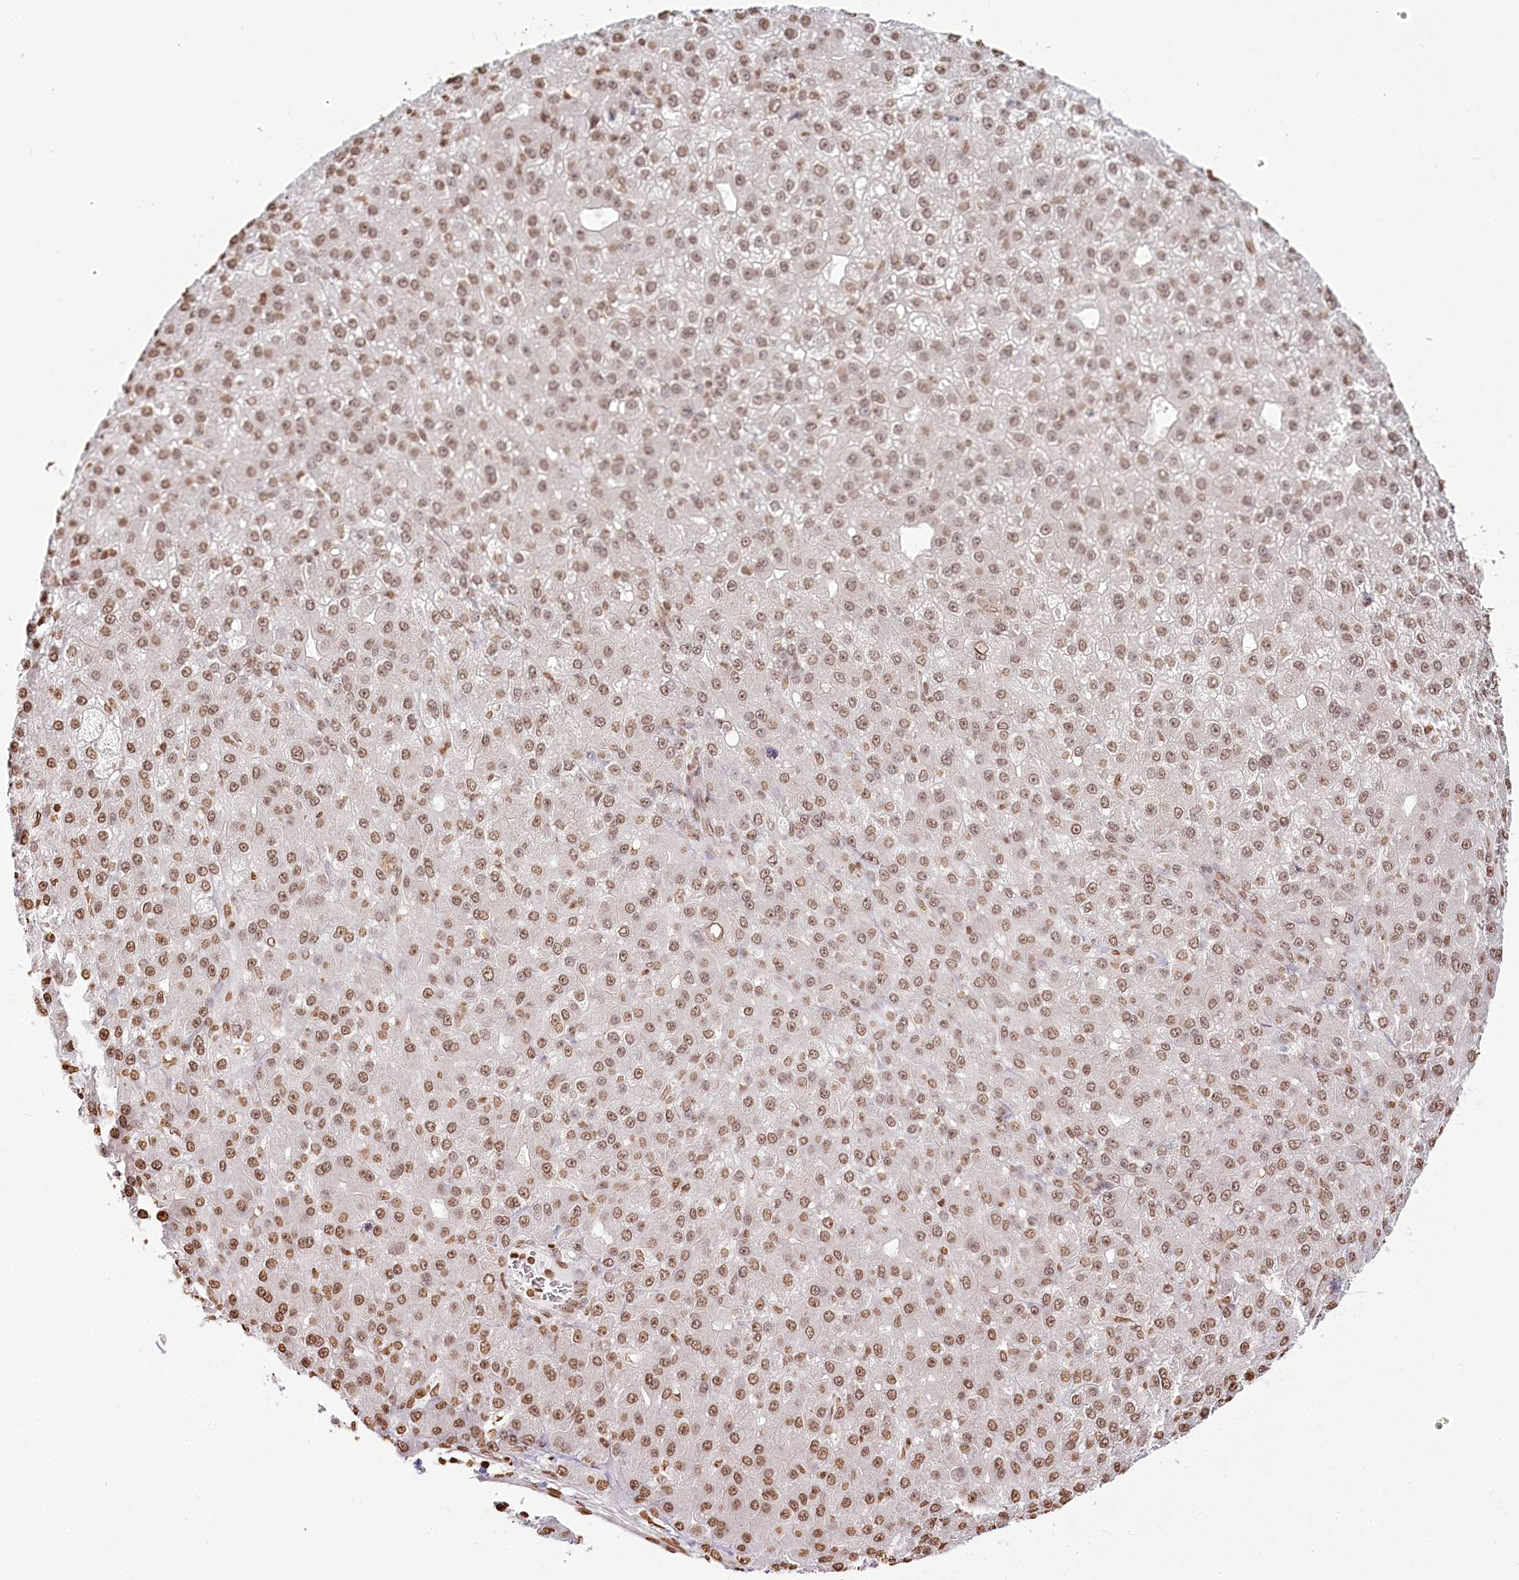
{"staining": {"intensity": "moderate", "quantity": ">75%", "location": "nuclear"}, "tissue": "liver cancer", "cell_type": "Tumor cells", "image_type": "cancer", "snomed": [{"axis": "morphology", "description": "Carcinoma, Hepatocellular, NOS"}, {"axis": "topography", "description": "Liver"}], "caption": "The micrograph demonstrates immunohistochemical staining of liver hepatocellular carcinoma. There is moderate nuclear staining is seen in approximately >75% of tumor cells. The staining is performed using DAB (3,3'-diaminobenzidine) brown chromogen to label protein expression. The nuclei are counter-stained blue using hematoxylin.", "gene": "FAM13A", "patient": {"sex": "male", "age": 67}}